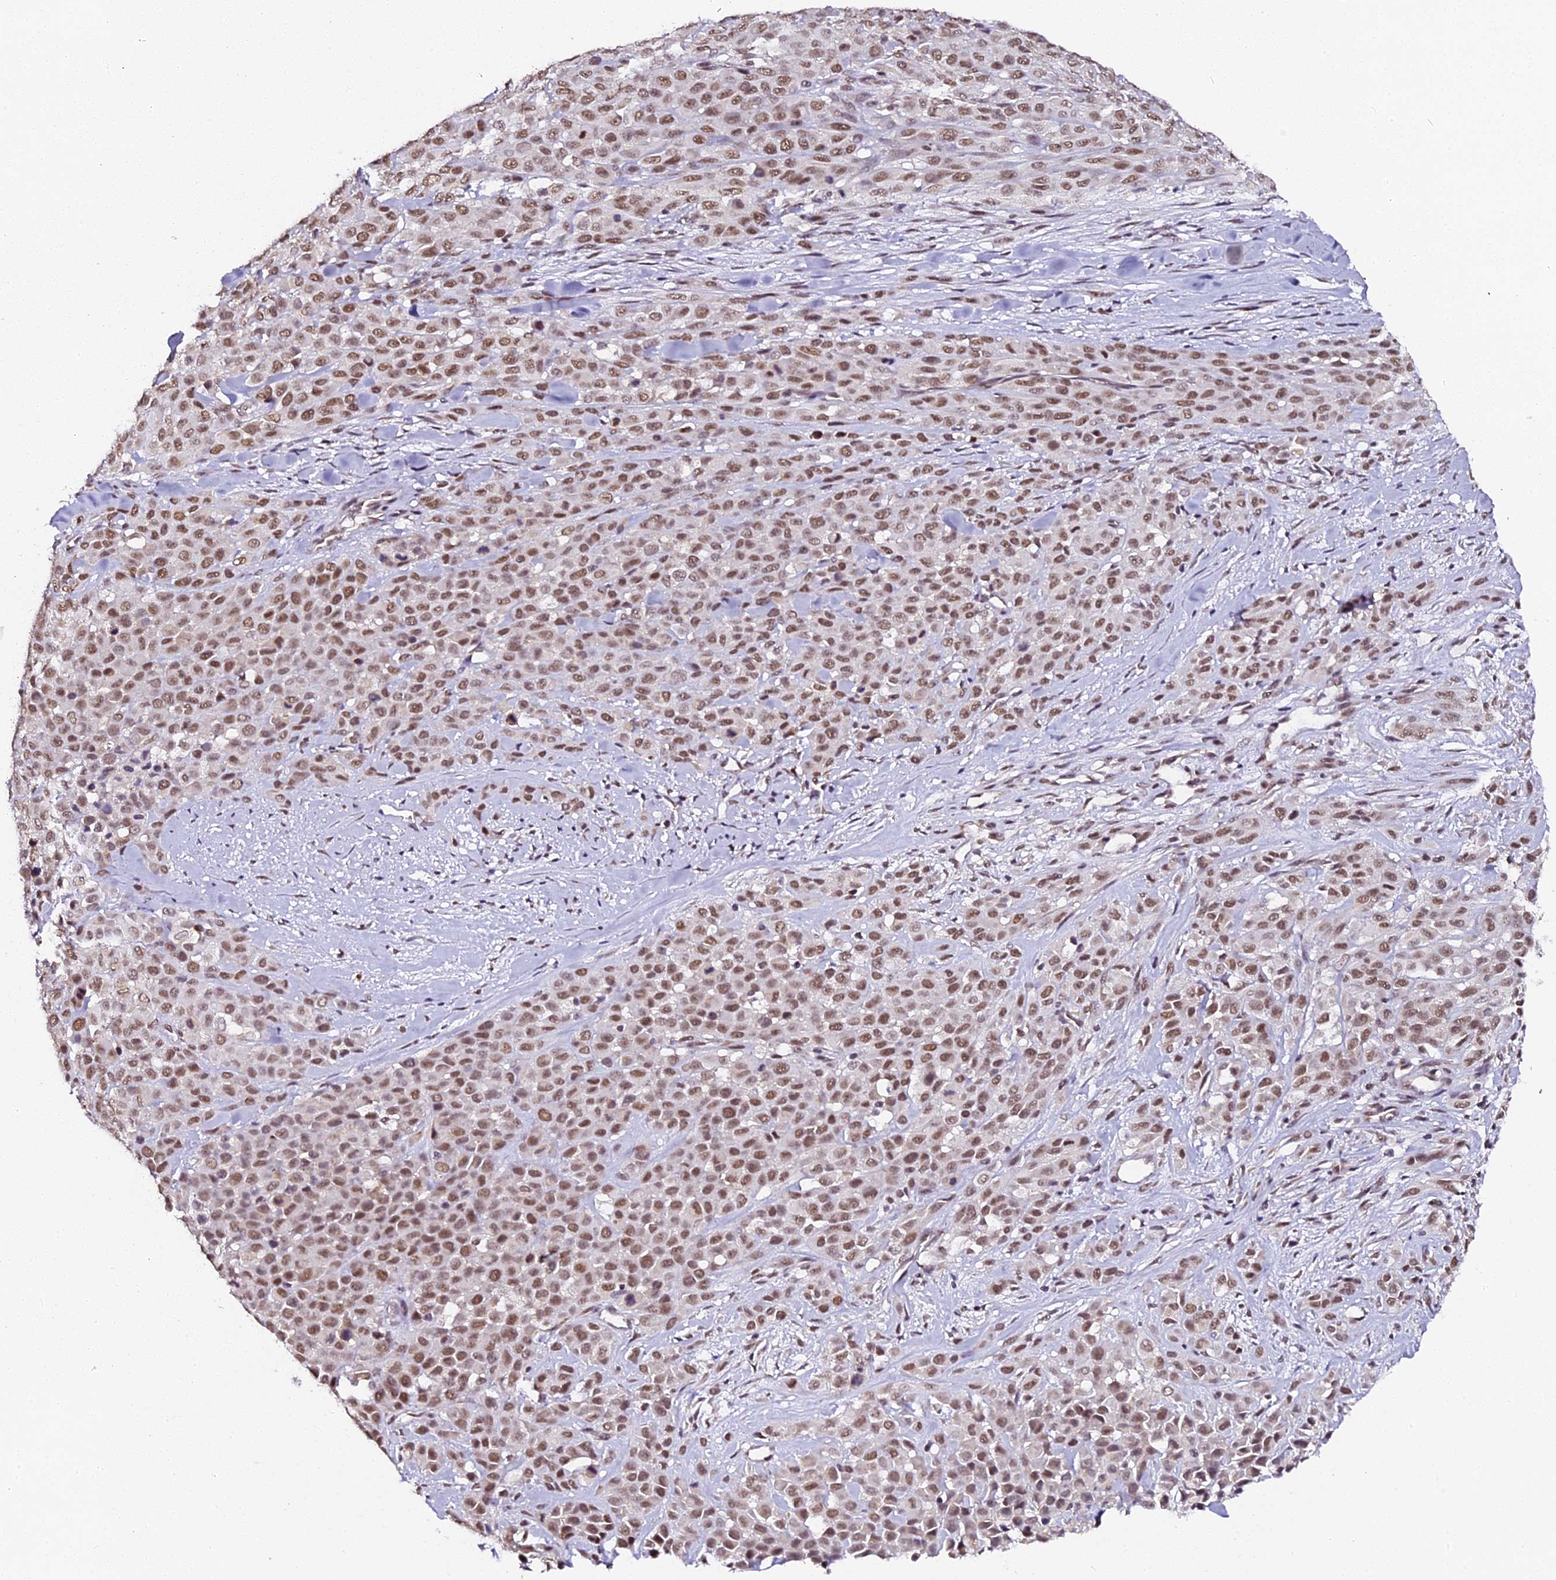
{"staining": {"intensity": "moderate", "quantity": ">75%", "location": "nuclear"}, "tissue": "melanoma", "cell_type": "Tumor cells", "image_type": "cancer", "snomed": [{"axis": "morphology", "description": "Malignant melanoma, Metastatic site"}, {"axis": "topography", "description": "Skin"}], "caption": "Melanoma stained with a protein marker demonstrates moderate staining in tumor cells.", "gene": "NCBP1", "patient": {"sex": "female", "age": 81}}